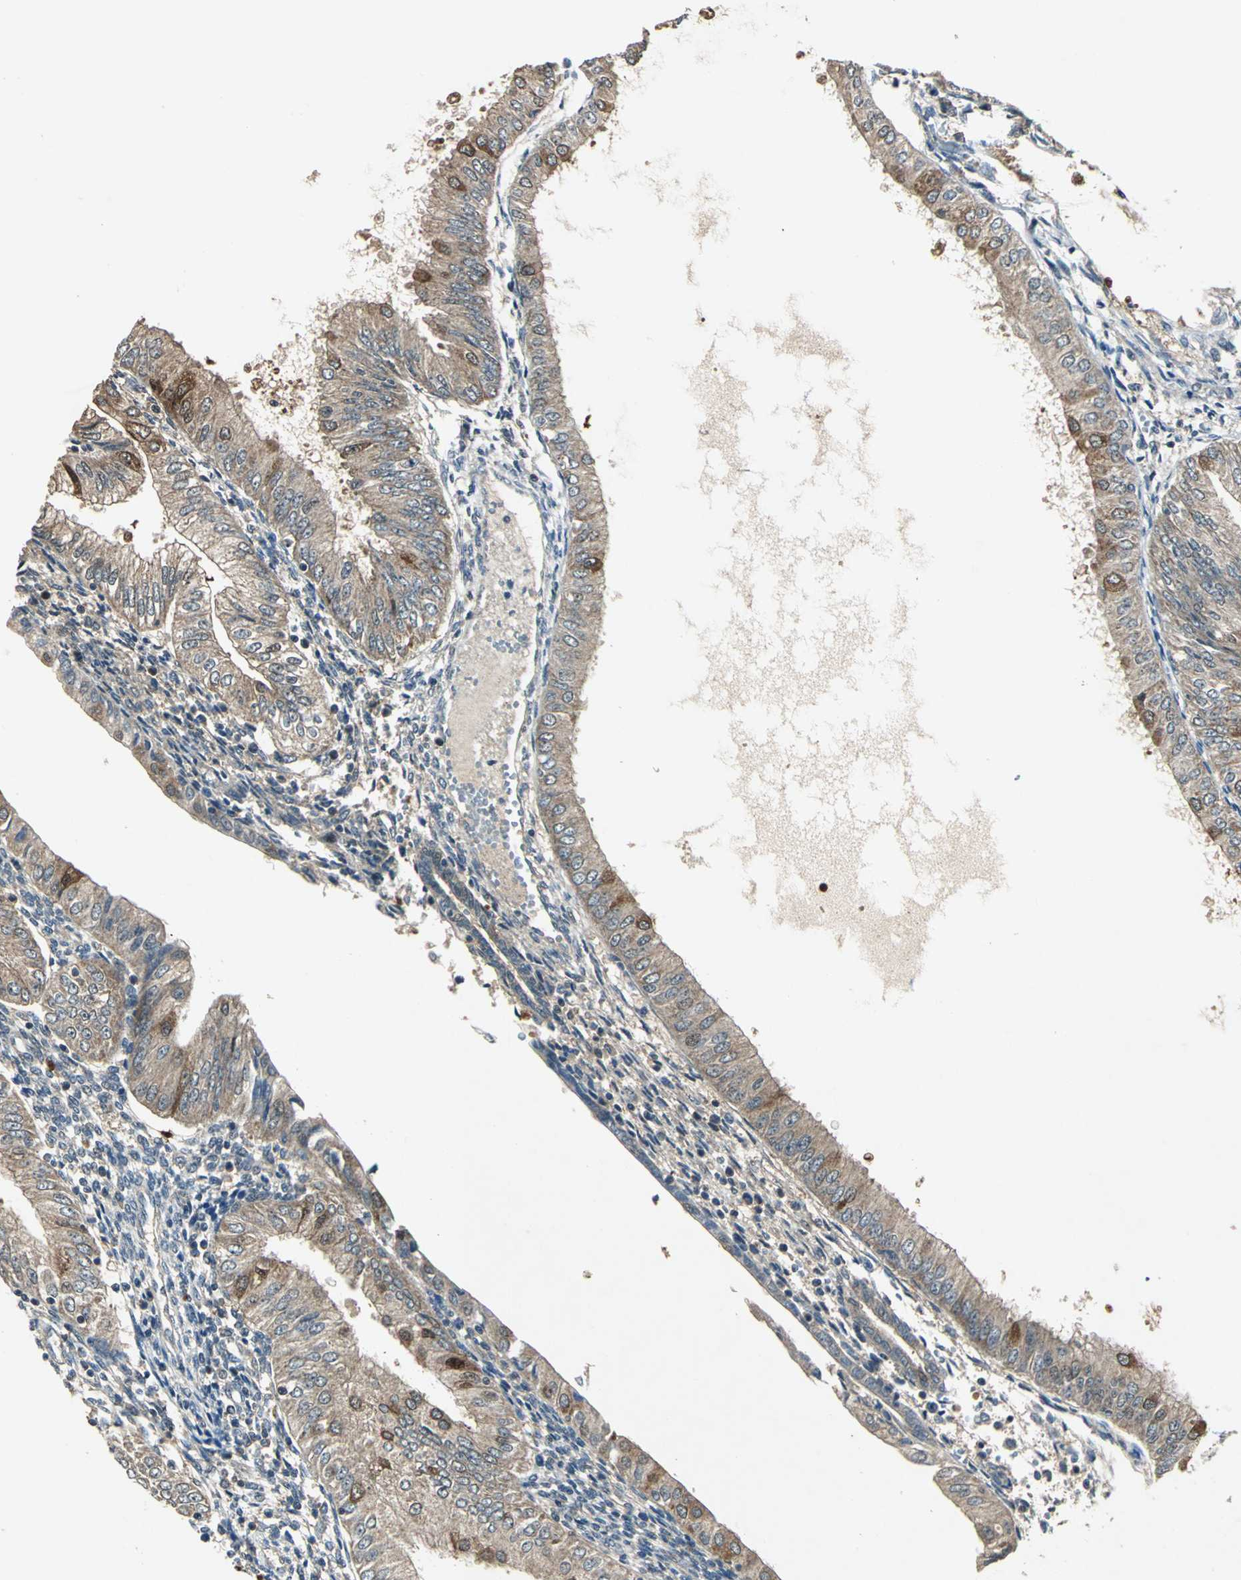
{"staining": {"intensity": "moderate", "quantity": "<25%", "location": "cytoplasmic/membranous"}, "tissue": "endometrial cancer", "cell_type": "Tumor cells", "image_type": "cancer", "snomed": [{"axis": "morphology", "description": "Adenocarcinoma, NOS"}, {"axis": "topography", "description": "Endometrium"}], "caption": "Immunohistochemical staining of human endometrial cancer demonstrates moderate cytoplasmic/membranous protein positivity in approximately <25% of tumor cells. The protein is shown in brown color, while the nuclei are stained blue.", "gene": "AHSA1", "patient": {"sex": "female", "age": 53}}